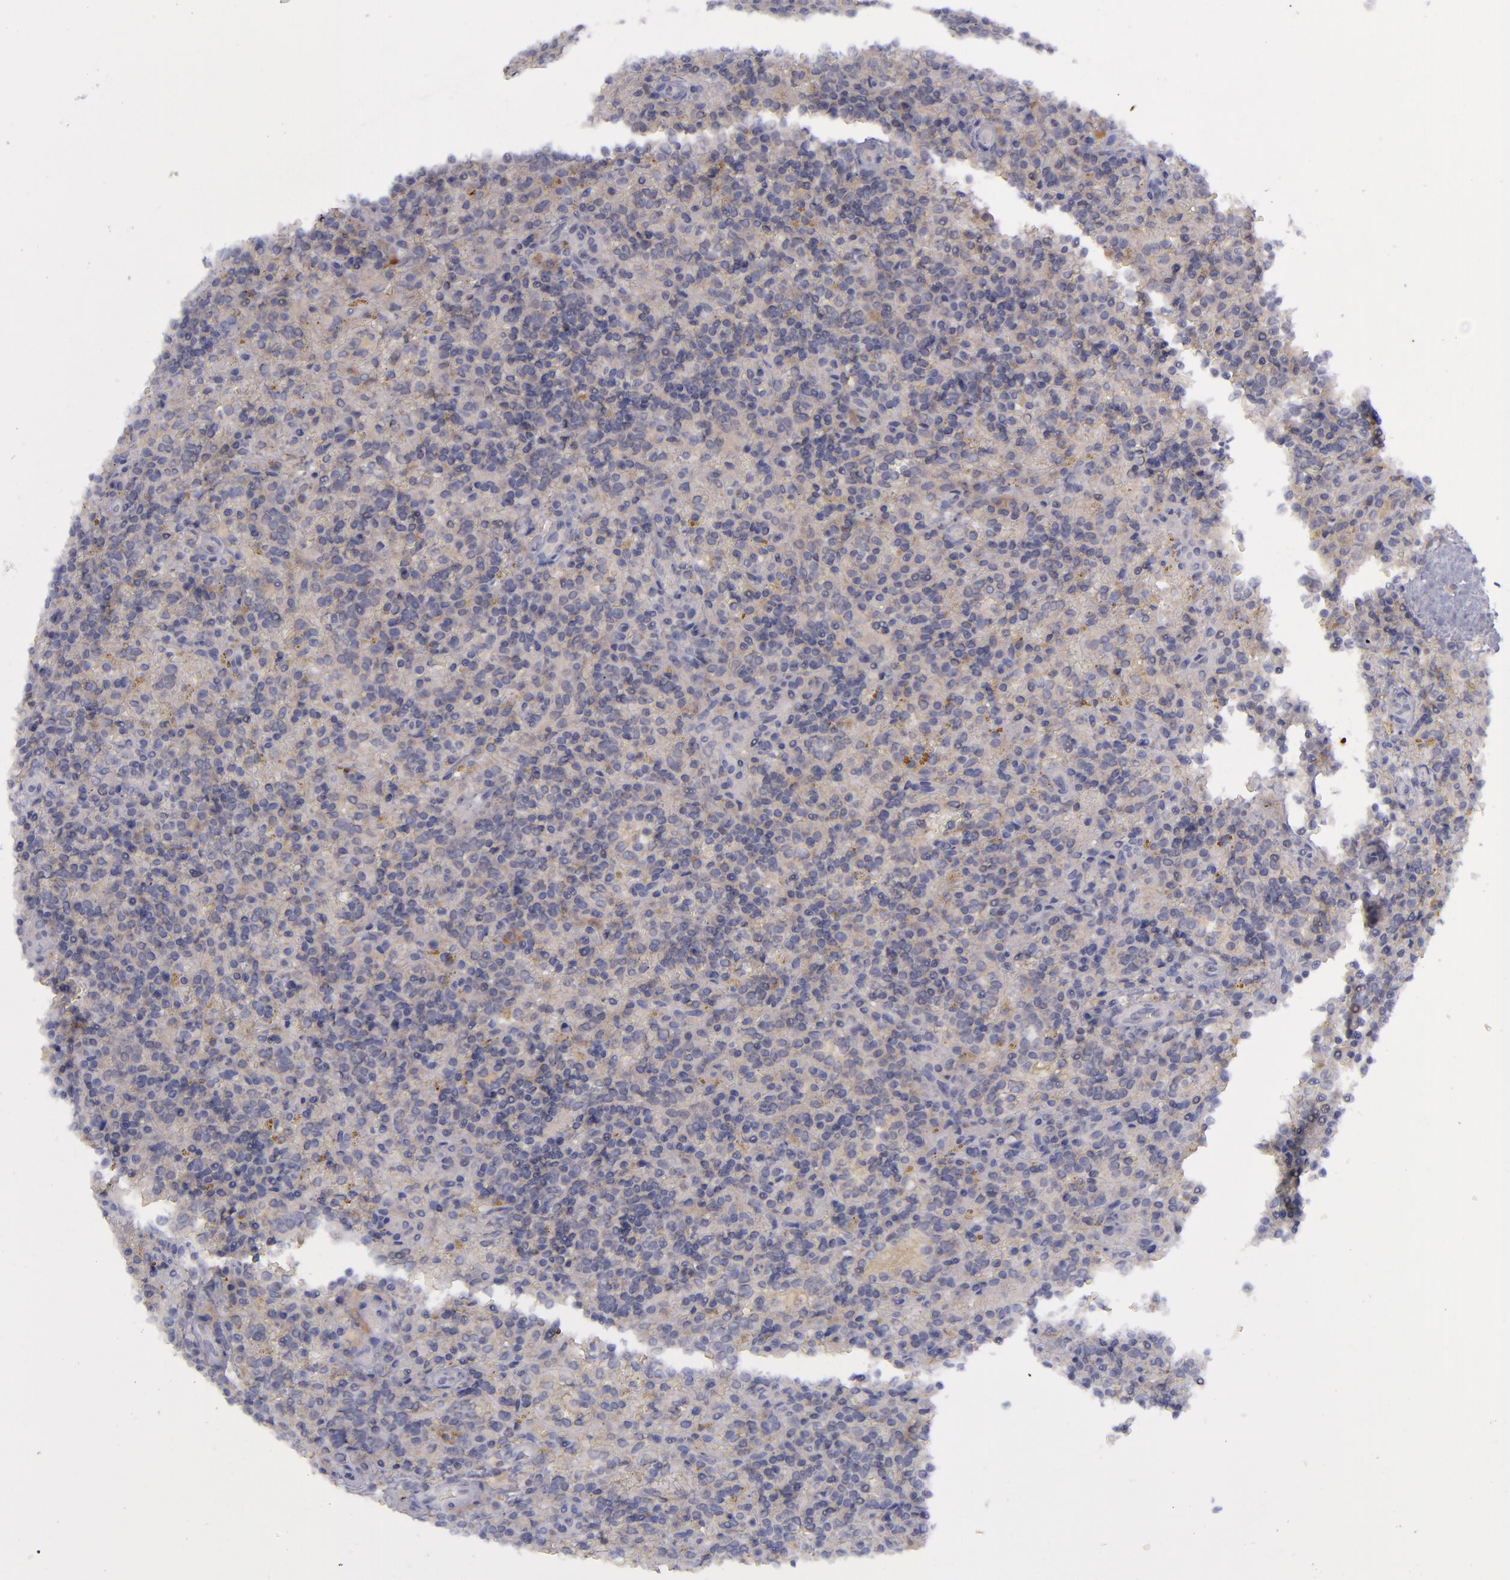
{"staining": {"intensity": "weak", "quantity": "<25%", "location": "cytoplasmic/membranous"}, "tissue": "lymphoma", "cell_type": "Tumor cells", "image_type": "cancer", "snomed": [{"axis": "morphology", "description": "Malignant lymphoma, non-Hodgkin's type, Low grade"}, {"axis": "topography", "description": "Spleen"}], "caption": "This is a micrograph of immunohistochemistry staining of malignant lymphoma, non-Hodgkin's type (low-grade), which shows no positivity in tumor cells.", "gene": "EVPL", "patient": {"sex": "male", "age": 67}}